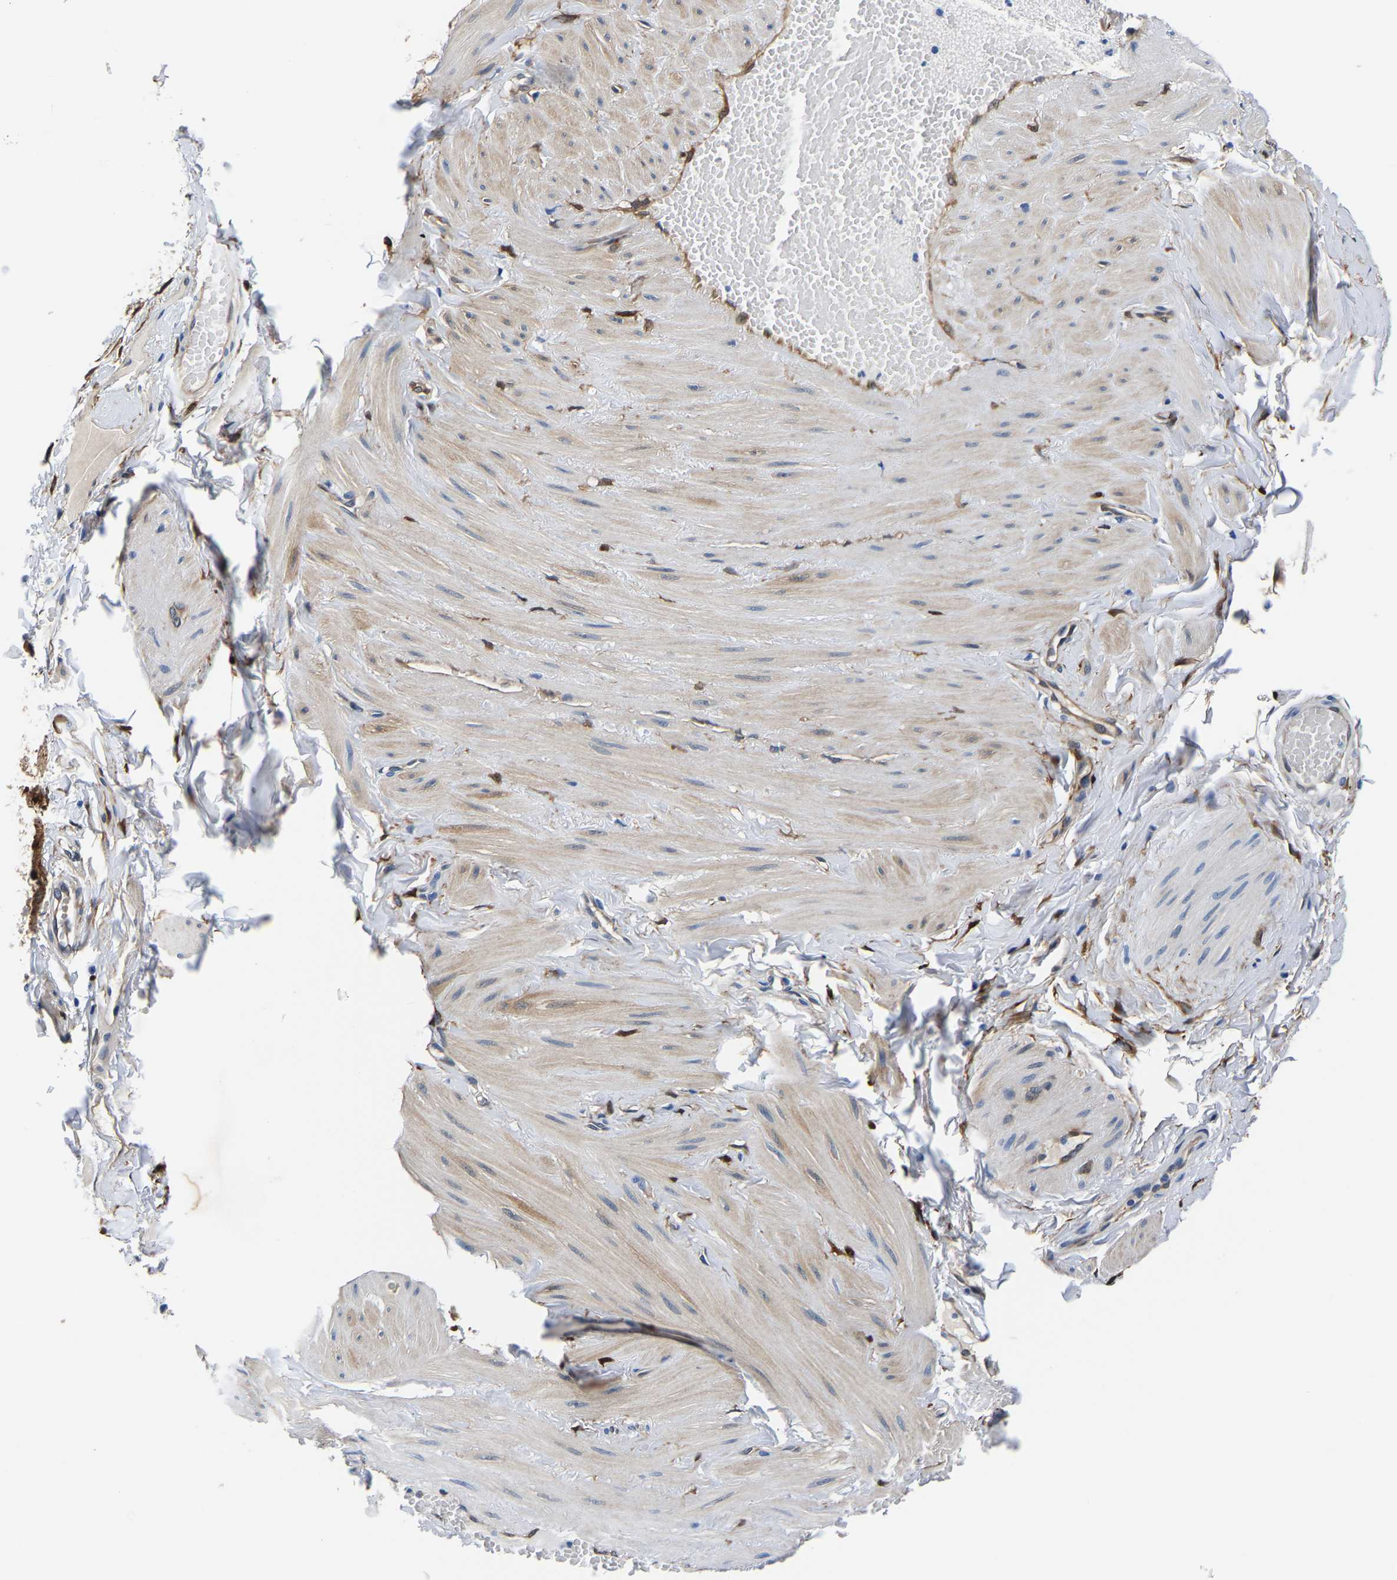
{"staining": {"intensity": "strong", "quantity": ">75%", "location": "nuclear"}, "tissue": "soft tissue", "cell_type": "Chondrocytes", "image_type": "normal", "snomed": [{"axis": "morphology", "description": "Normal tissue, NOS"}, {"axis": "topography", "description": "Adipose tissue"}, {"axis": "topography", "description": "Vascular tissue"}, {"axis": "topography", "description": "Peripheral nerve tissue"}], "caption": "IHC image of benign soft tissue: soft tissue stained using immunohistochemistry shows high levels of strong protein expression localized specifically in the nuclear of chondrocytes, appearing as a nuclear brown color.", "gene": "S100A13", "patient": {"sex": "male", "age": 25}}